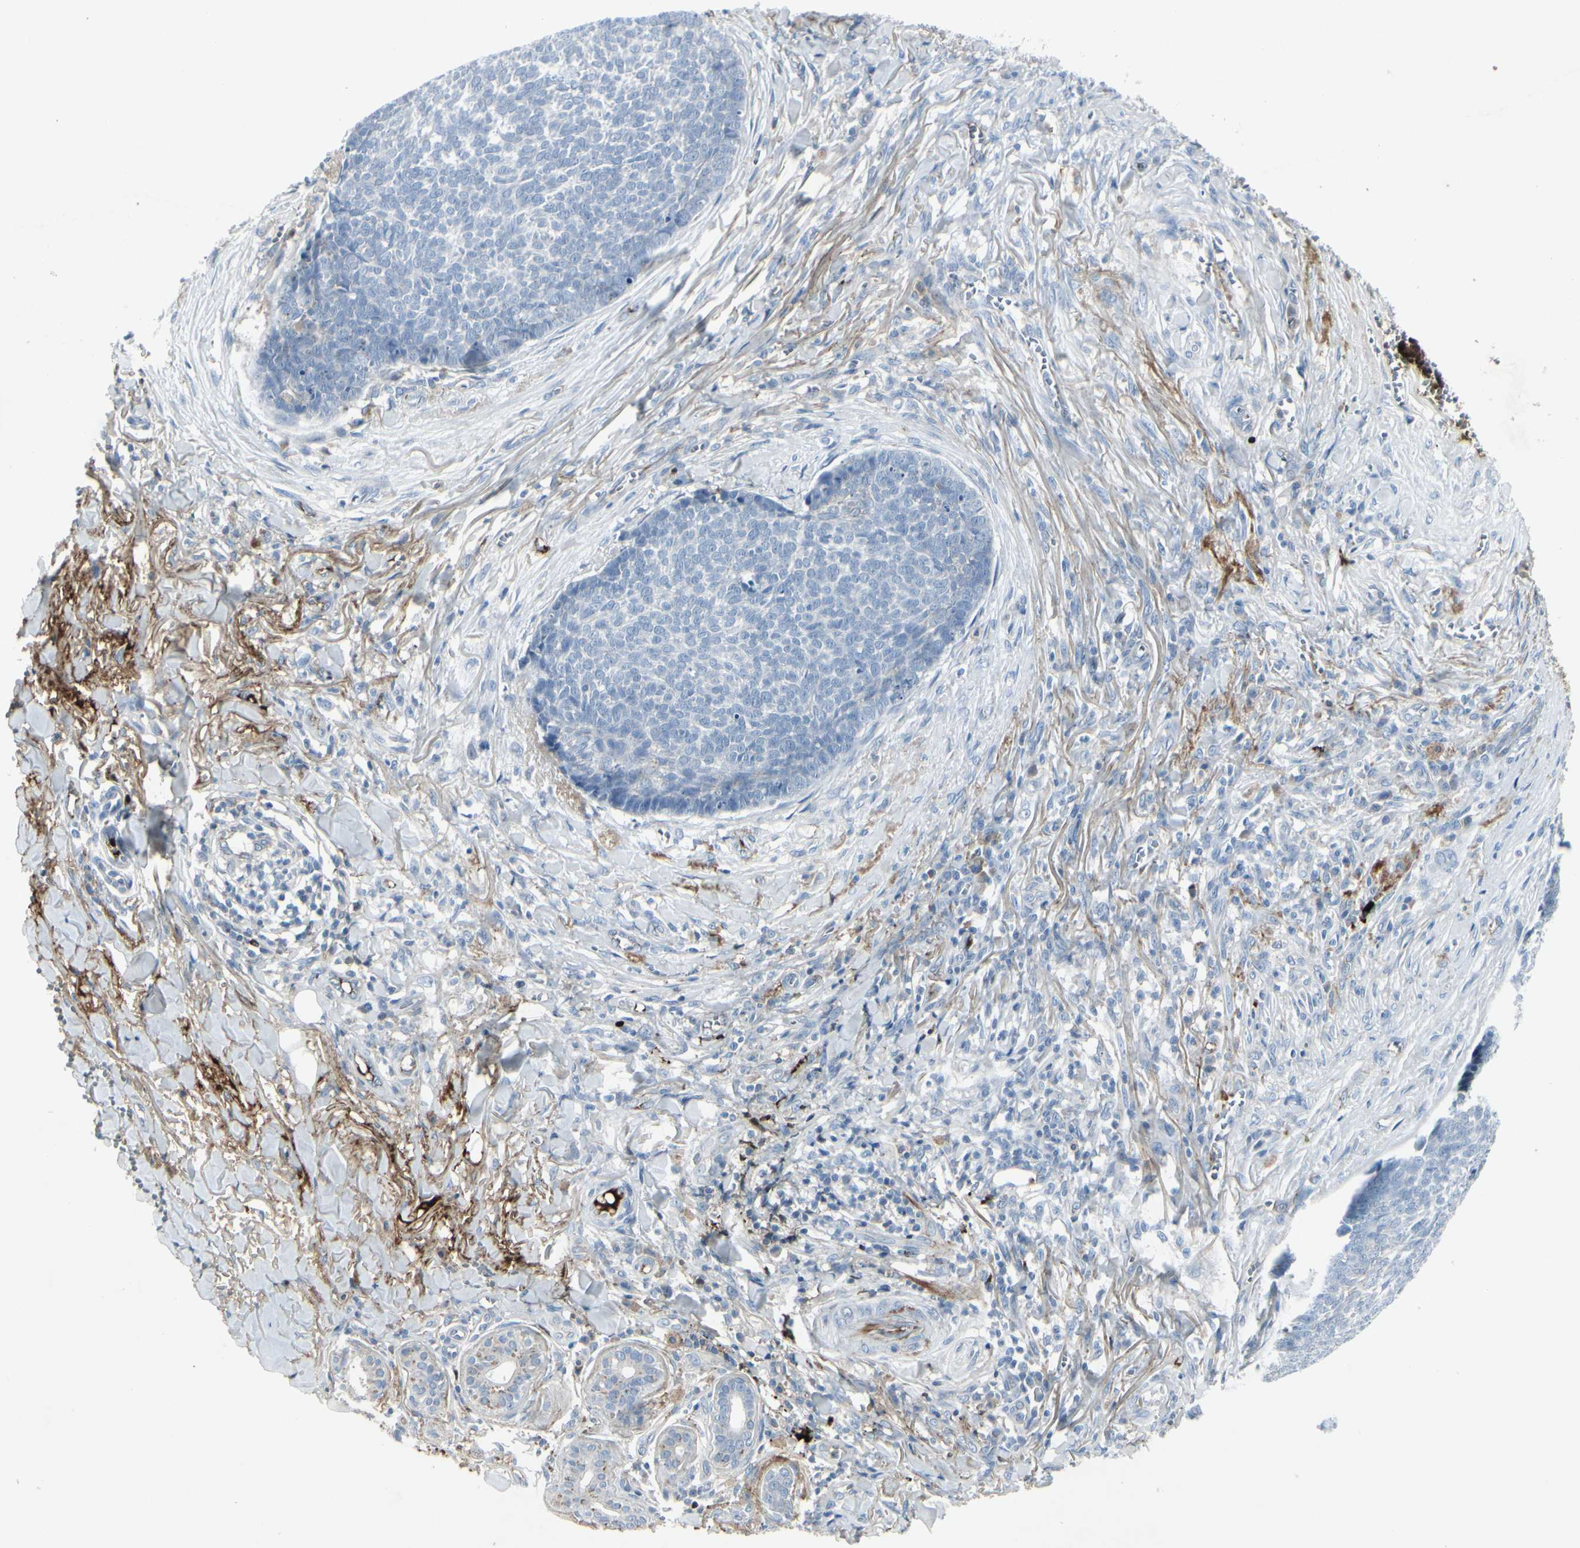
{"staining": {"intensity": "negative", "quantity": "none", "location": "none"}, "tissue": "skin cancer", "cell_type": "Tumor cells", "image_type": "cancer", "snomed": [{"axis": "morphology", "description": "Basal cell carcinoma"}, {"axis": "topography", "description": "Skin"}], "caption": "This is a photomicrograph of immunohistochemistry staining of skin cancer, which shows no positivity in tumor cells.", "gene": "IGHM", "patient": {"sex": "male", "age": 84}}